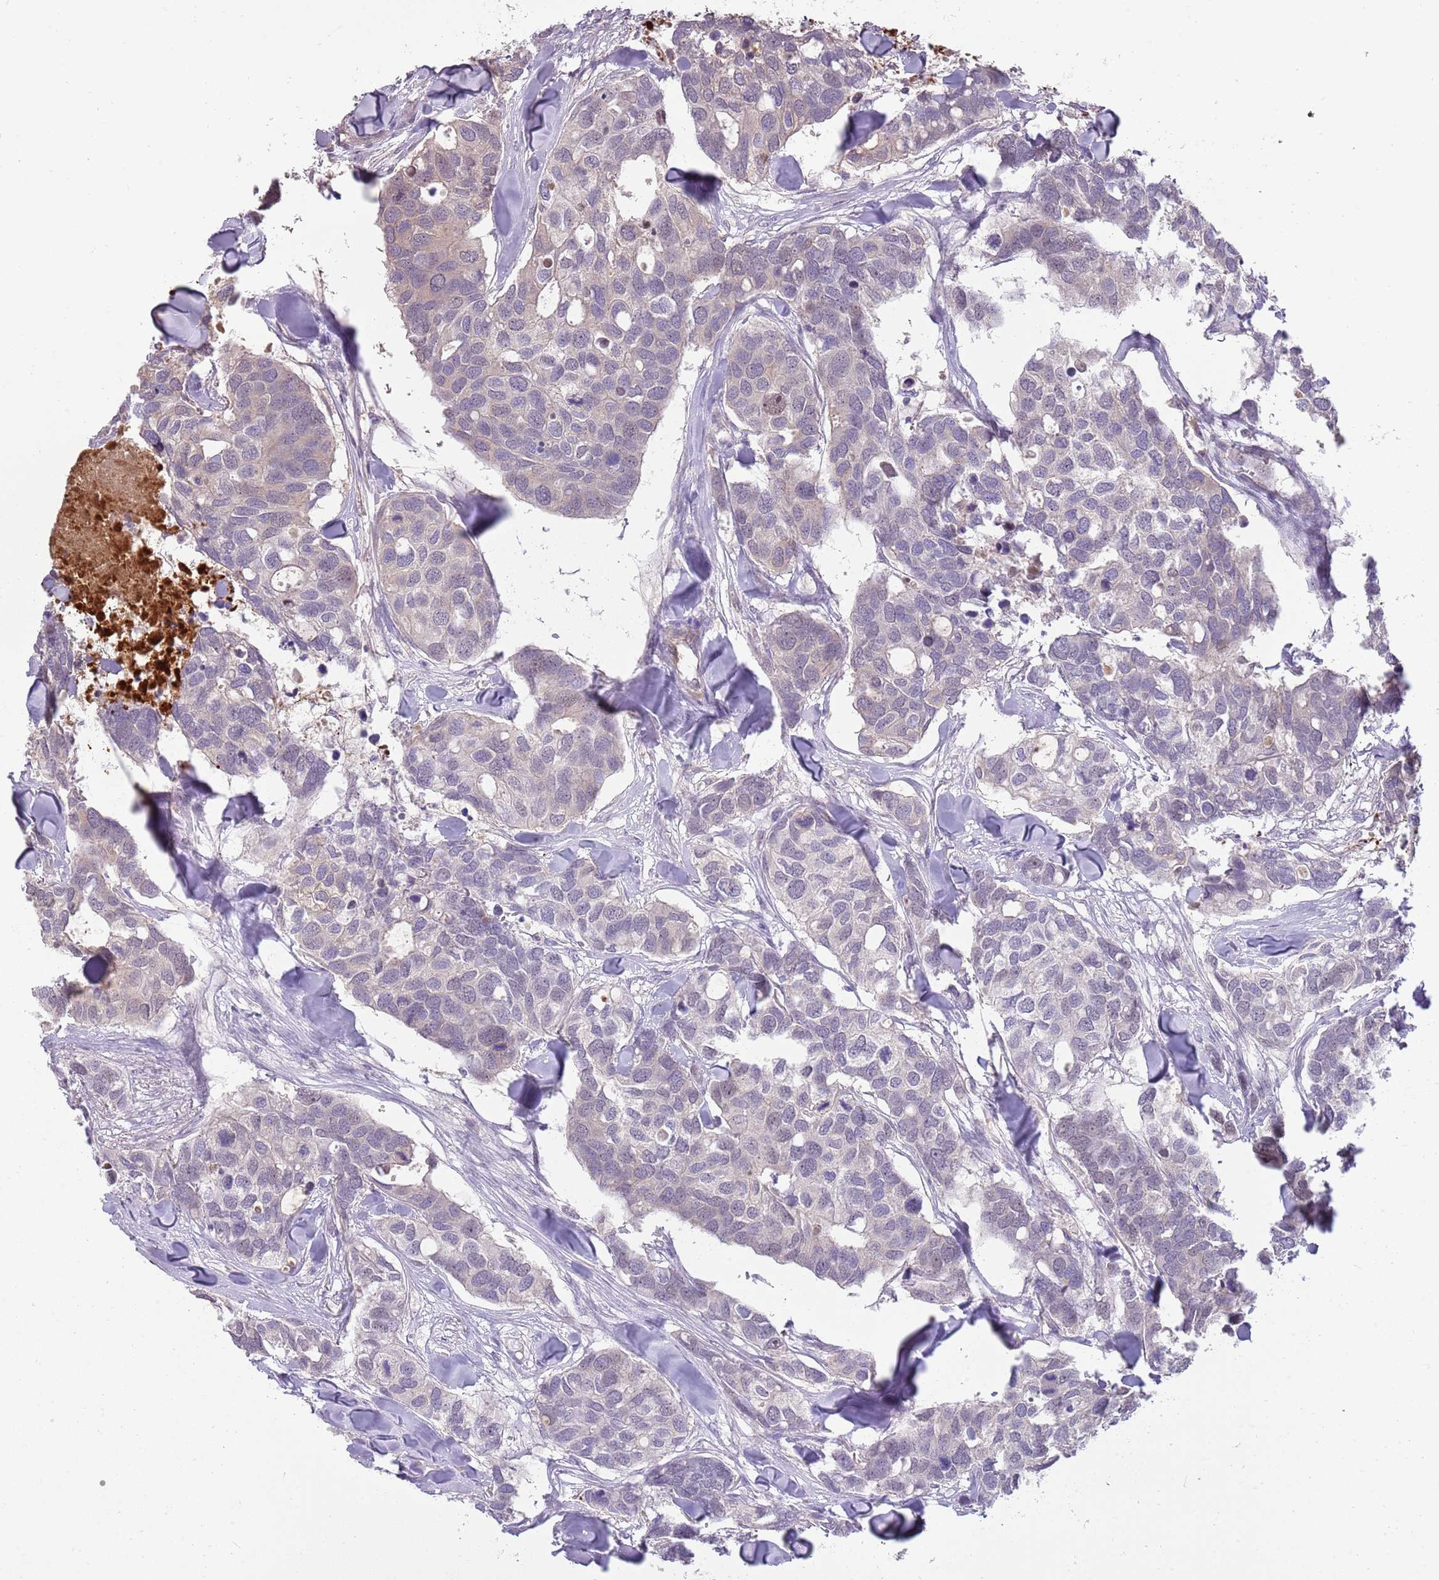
{"staining": {"intensity": "weak", "quantity": "25%-75%", "location": "cytoplasmic/membranous,nuclear"}, "tissue": "breast cancer", "cell_type": "Tumor cells", "image_type": "cancer", "snomed": [{"axis": "morphology", "description": "Duct carcinoma"}, {"axis": "topography", "description": "Breast"}], "caption": "Breast cancer (invasive ductal carcinoma) tissue demonstrates weak cytoplasmic/membranous and nuclear expression in about 25%-75% of tumor cells, visualized by immunohistochemistry.", "gene": "NBPF6", "patient": {"sex": "female", "age": 83}}